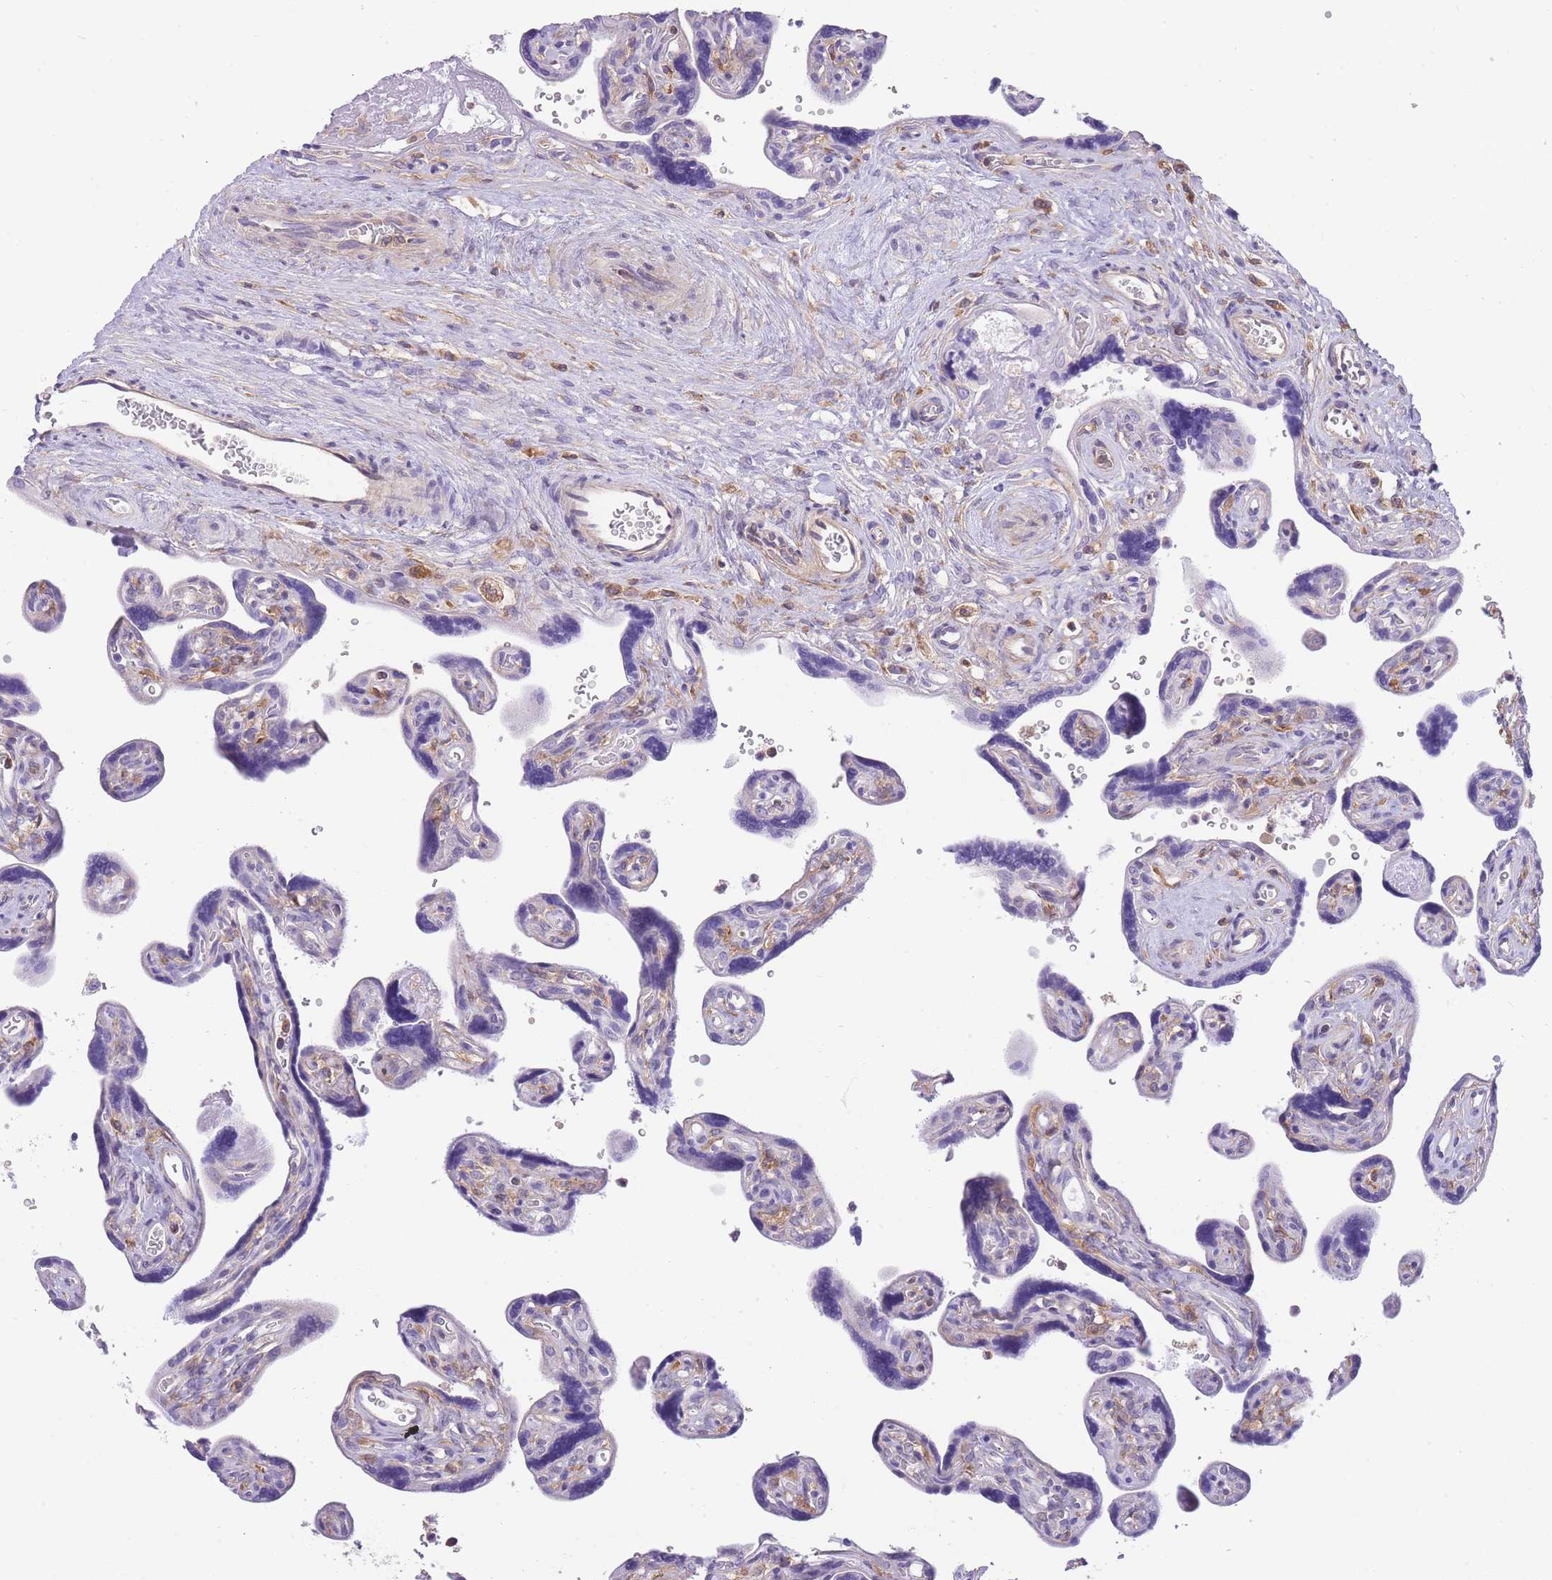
{"staining": {"intensity": "moderate", "quantity": "<25%", "location": "cytoplasmic/membranous"}, "tissue": "placenta", "cell_type": "Decidual cells", "image_type": "normal", "snomed": [{"axis": "morphology", "description": "Normal tissue, NOS"}, {"axis": "topography", "description": "Placenta"}], "caption": "Protein expression analysis of unremarkable placenta demonstrates moderate cytoplasmic/membranous staining in approximately <25% of decidual cells. (Brightfield microscopy of DAB IHC at high magnification).", "gene": "PRKAR1A", "patient": {"sex": "female", "age": 39}}